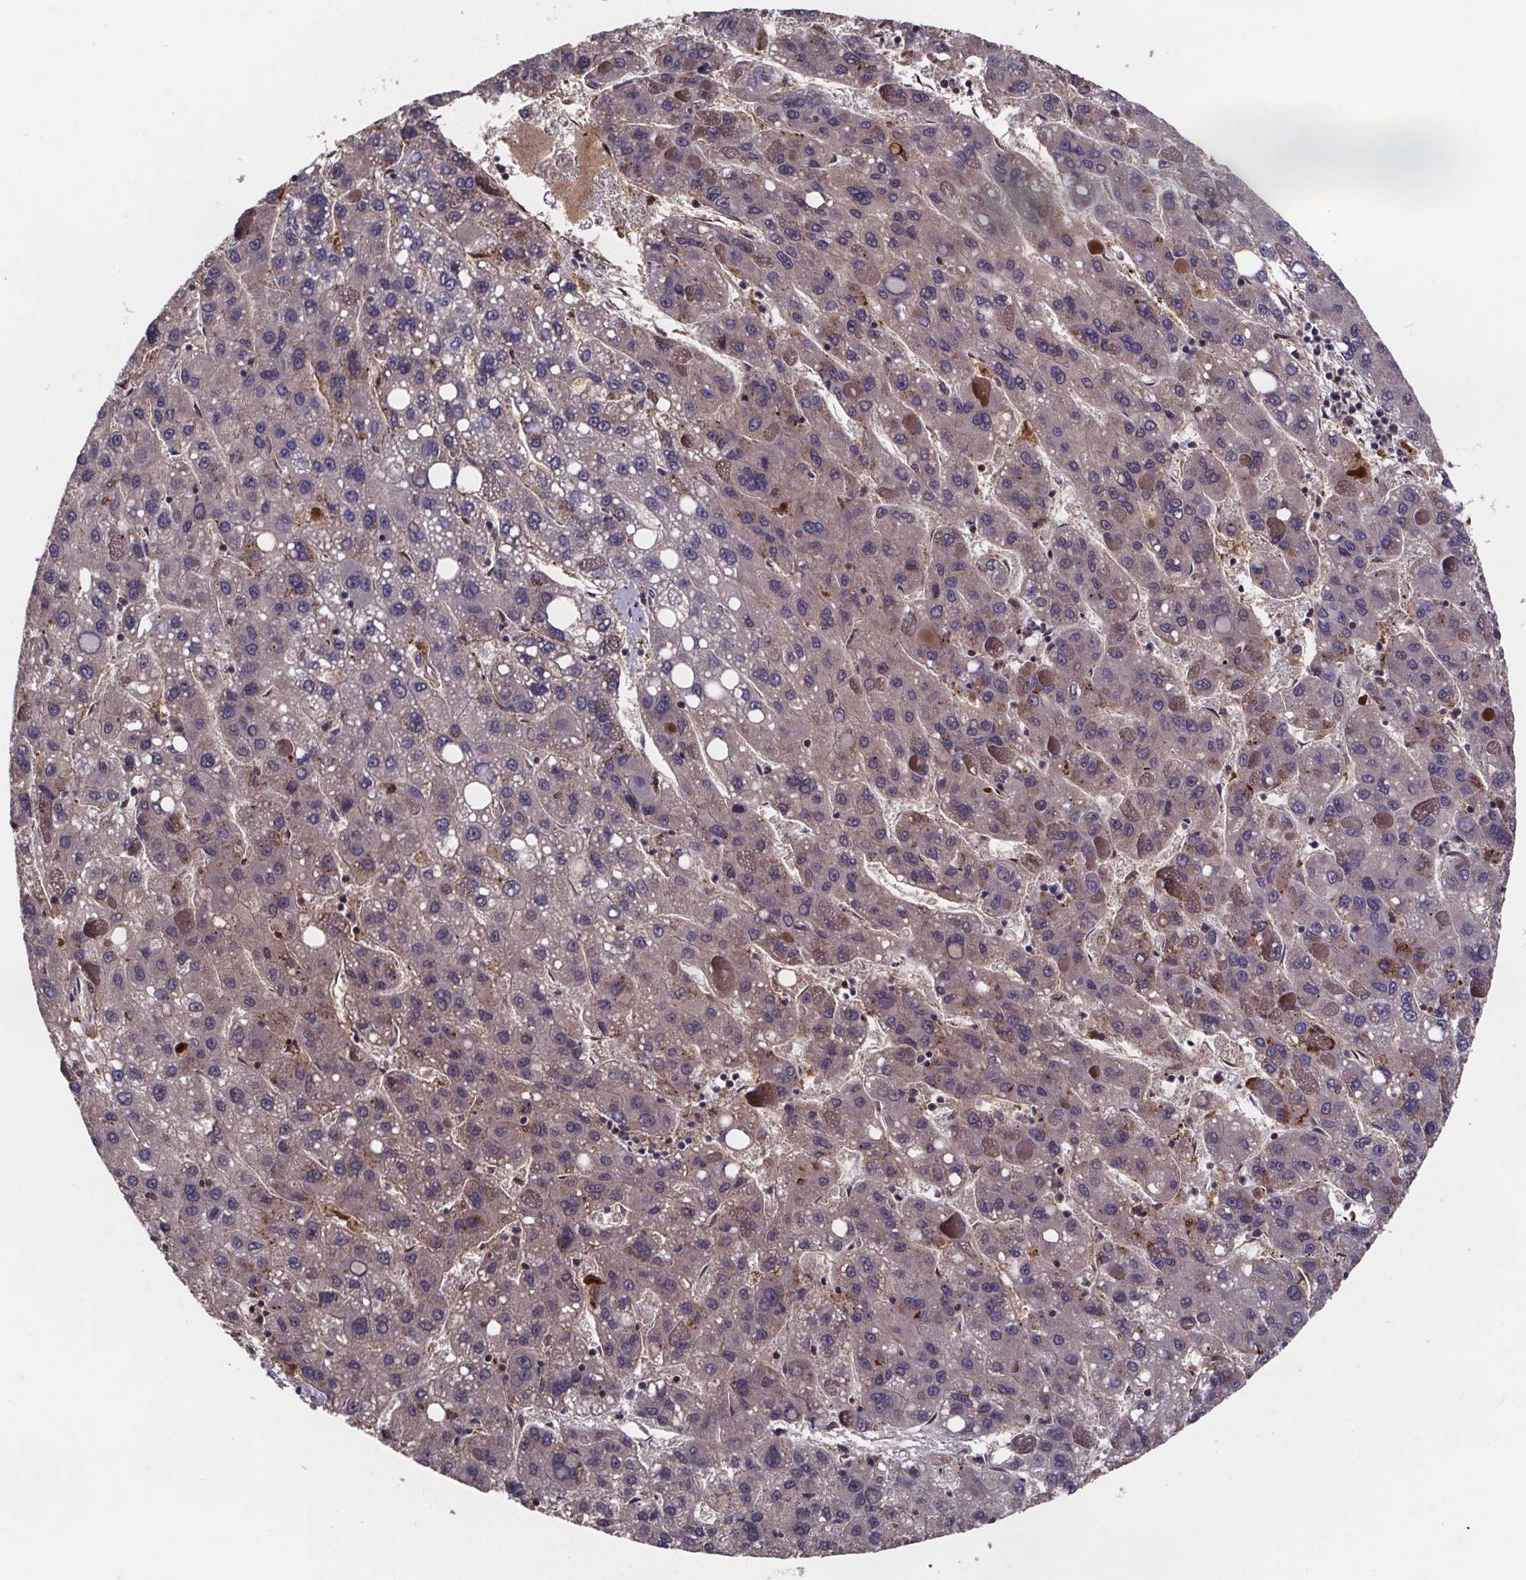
{"staining": {"intensity": "negative", "quantity": "none", "location": "none"}, "tissue": "liver cancer", "cell_type": "Tumor cells", "image_type": "cancer", "snomed": [{"axis": "morphology", "description": "Carcinoma, Hepatocellular, NOS"}, {"axis": "topography", "description": "Liver"}], "caption": "Immunohistochemistry (IHC) photomicrograph of neoplastic tissue: human liver cancer (hepatocellular carcinoma) stained with DAB (3,3'-diaminobenzidine) exhibits no significant protein positivity in tumor cells. Nuclei are stained in blue.", "gene": "FASTKD3", "patient": {"sex": "female", "age": 82}}